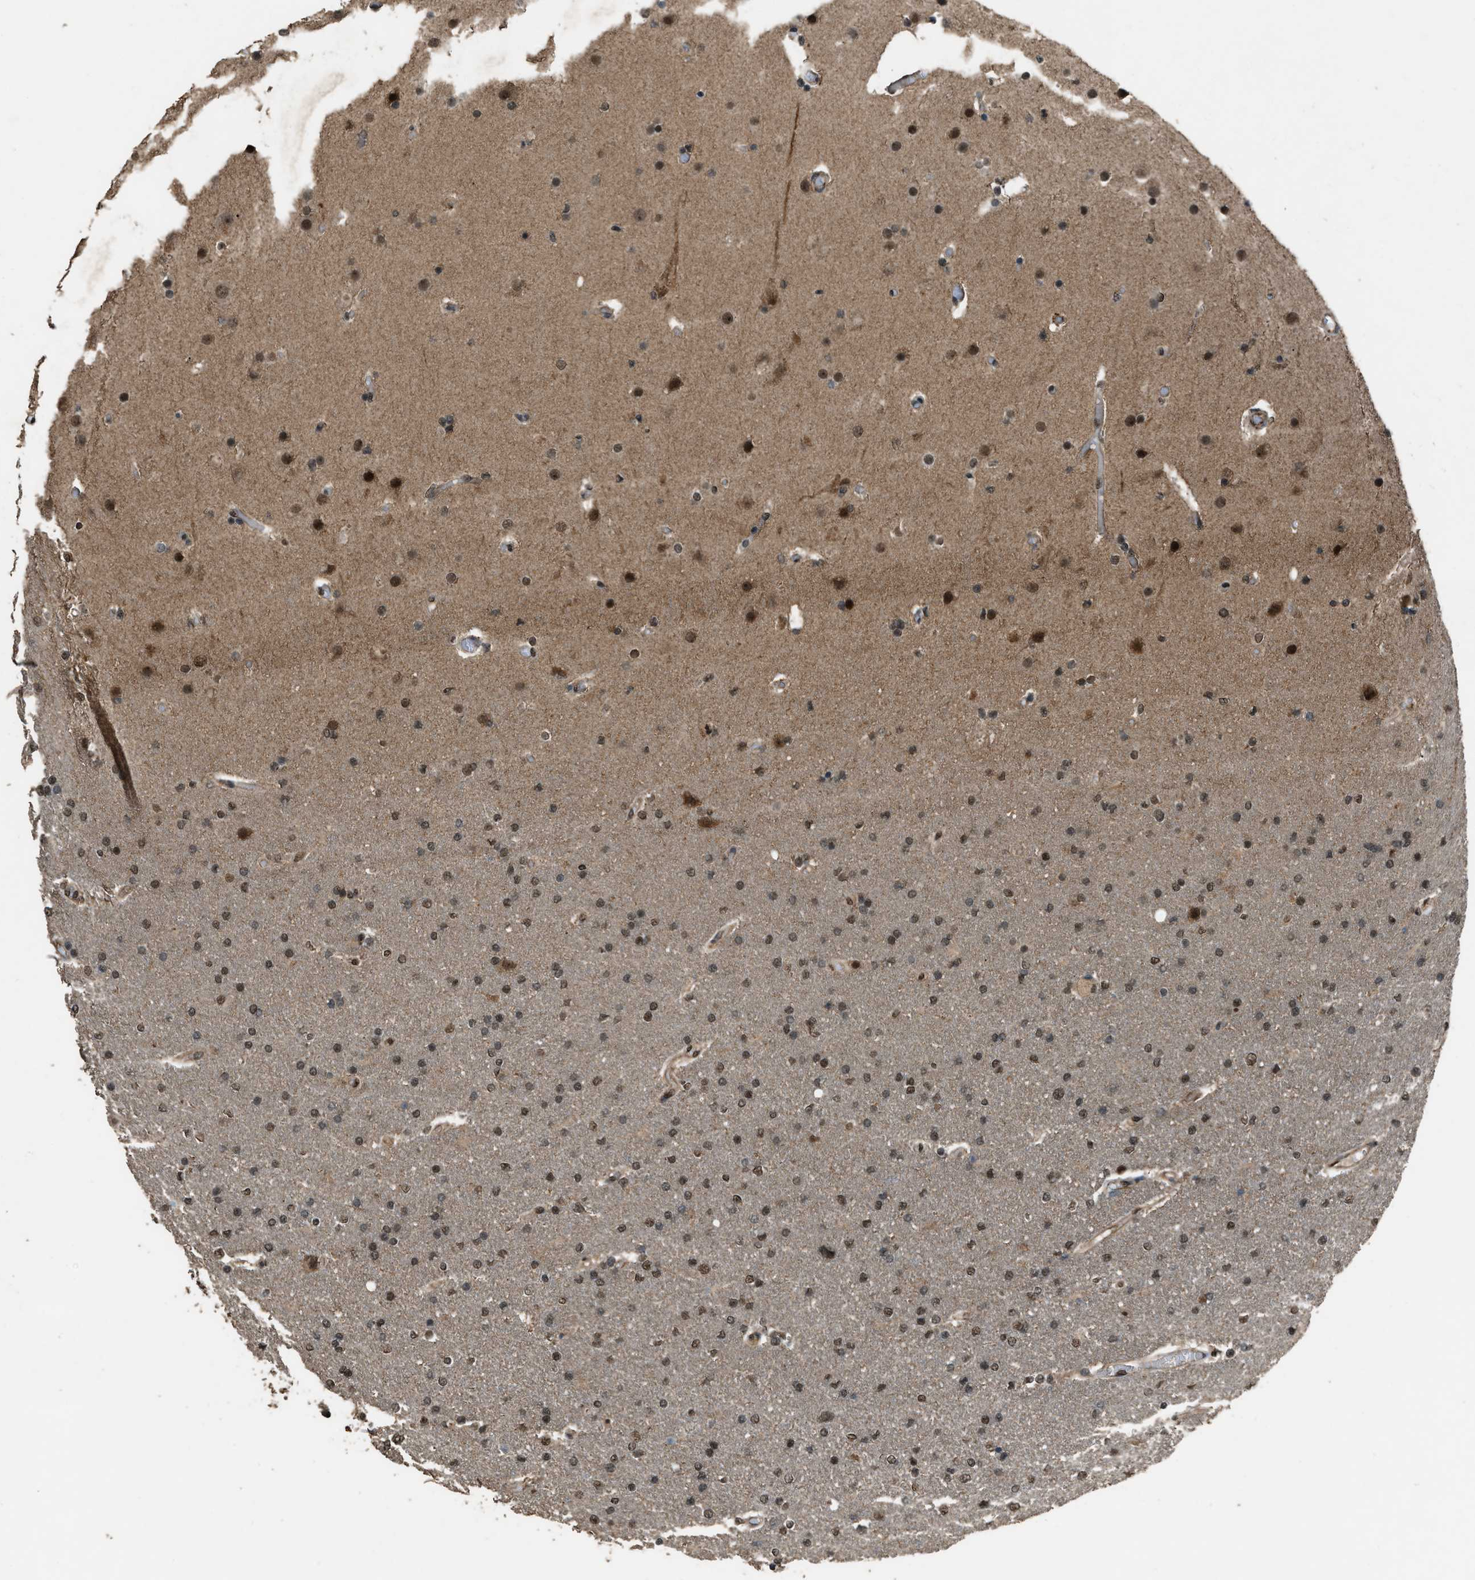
{"staining": {"intensity": "moderate", "quantity": ">75%", "location": "nuclear"}, "tissue": "glioma", "cell_type": "Tumor cells", "image_type": "cancer", "snomed": [{"axis": "morphology", "description": "Glioma, malignant, High grade"}, {"axis": "topography", "description": "Cerebral cortex"}], "caption": "Protein staining of glioma tissue demonstrates moderate nuclear expression in approximately >75% of tumor cells. (brown staining indicates protein expression, while blue staining denotes nuclei).", "gene": "SERTAD2", "patient": {"sex": "female", "age": 36}}